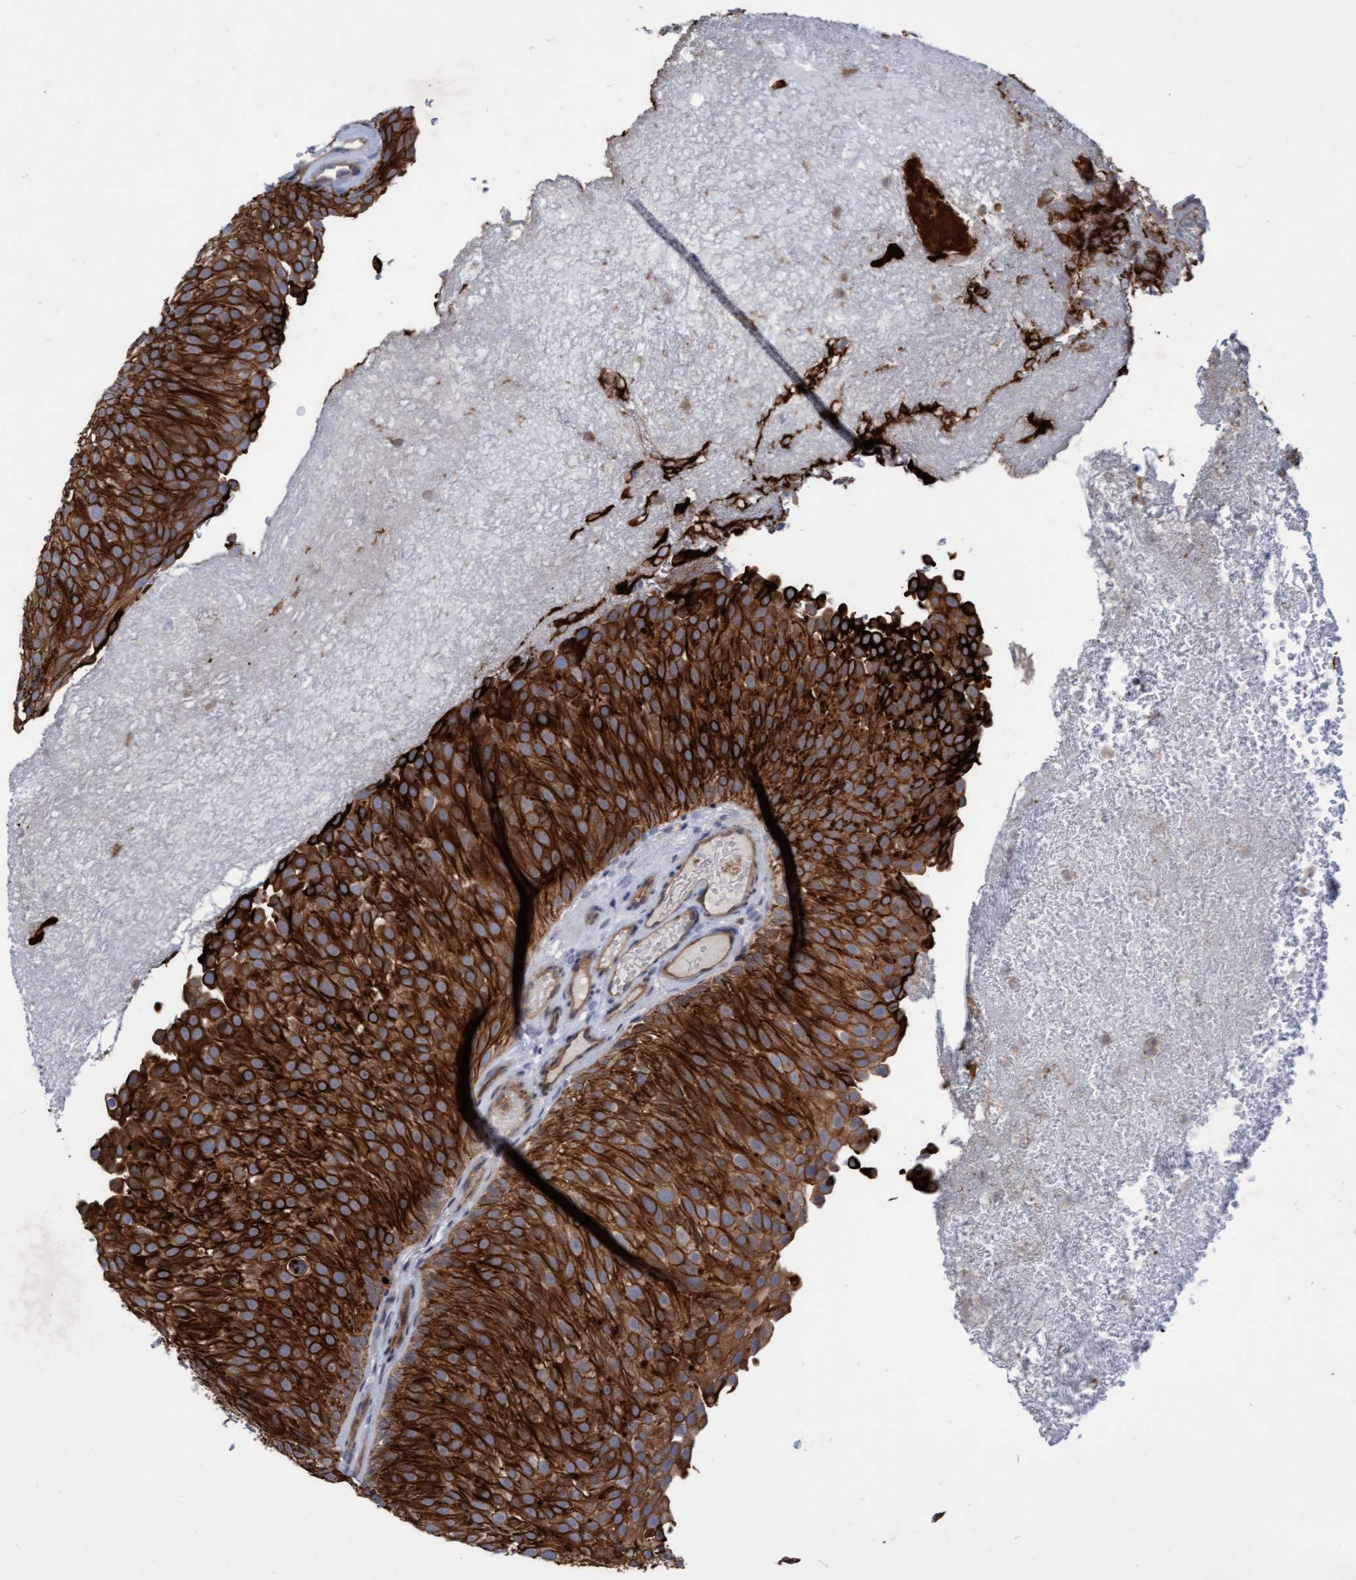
{"staining": {"intensity": "strong", "quantity": ">75%", "location": "cytoplasmic/membranous"}, "tissue": "urothelial cancer", "cell_type": "Tumor cells", "image_type": "cancer", "snomed": [{"axis": "morphology", "description": "Urothelial carcinoma, Low grade"}, {"axis": "topography", "description": "Urinary bladder"}], "caption": "High-power microscopy captured an immunohistochemistry micrograph of urothelial cancer, revealing strong cytoplasmic/membranous staining in about >75% of tumor cells.", "gene": "RAP1GAP2", "patient": {"sex": "male", "age": 78}}